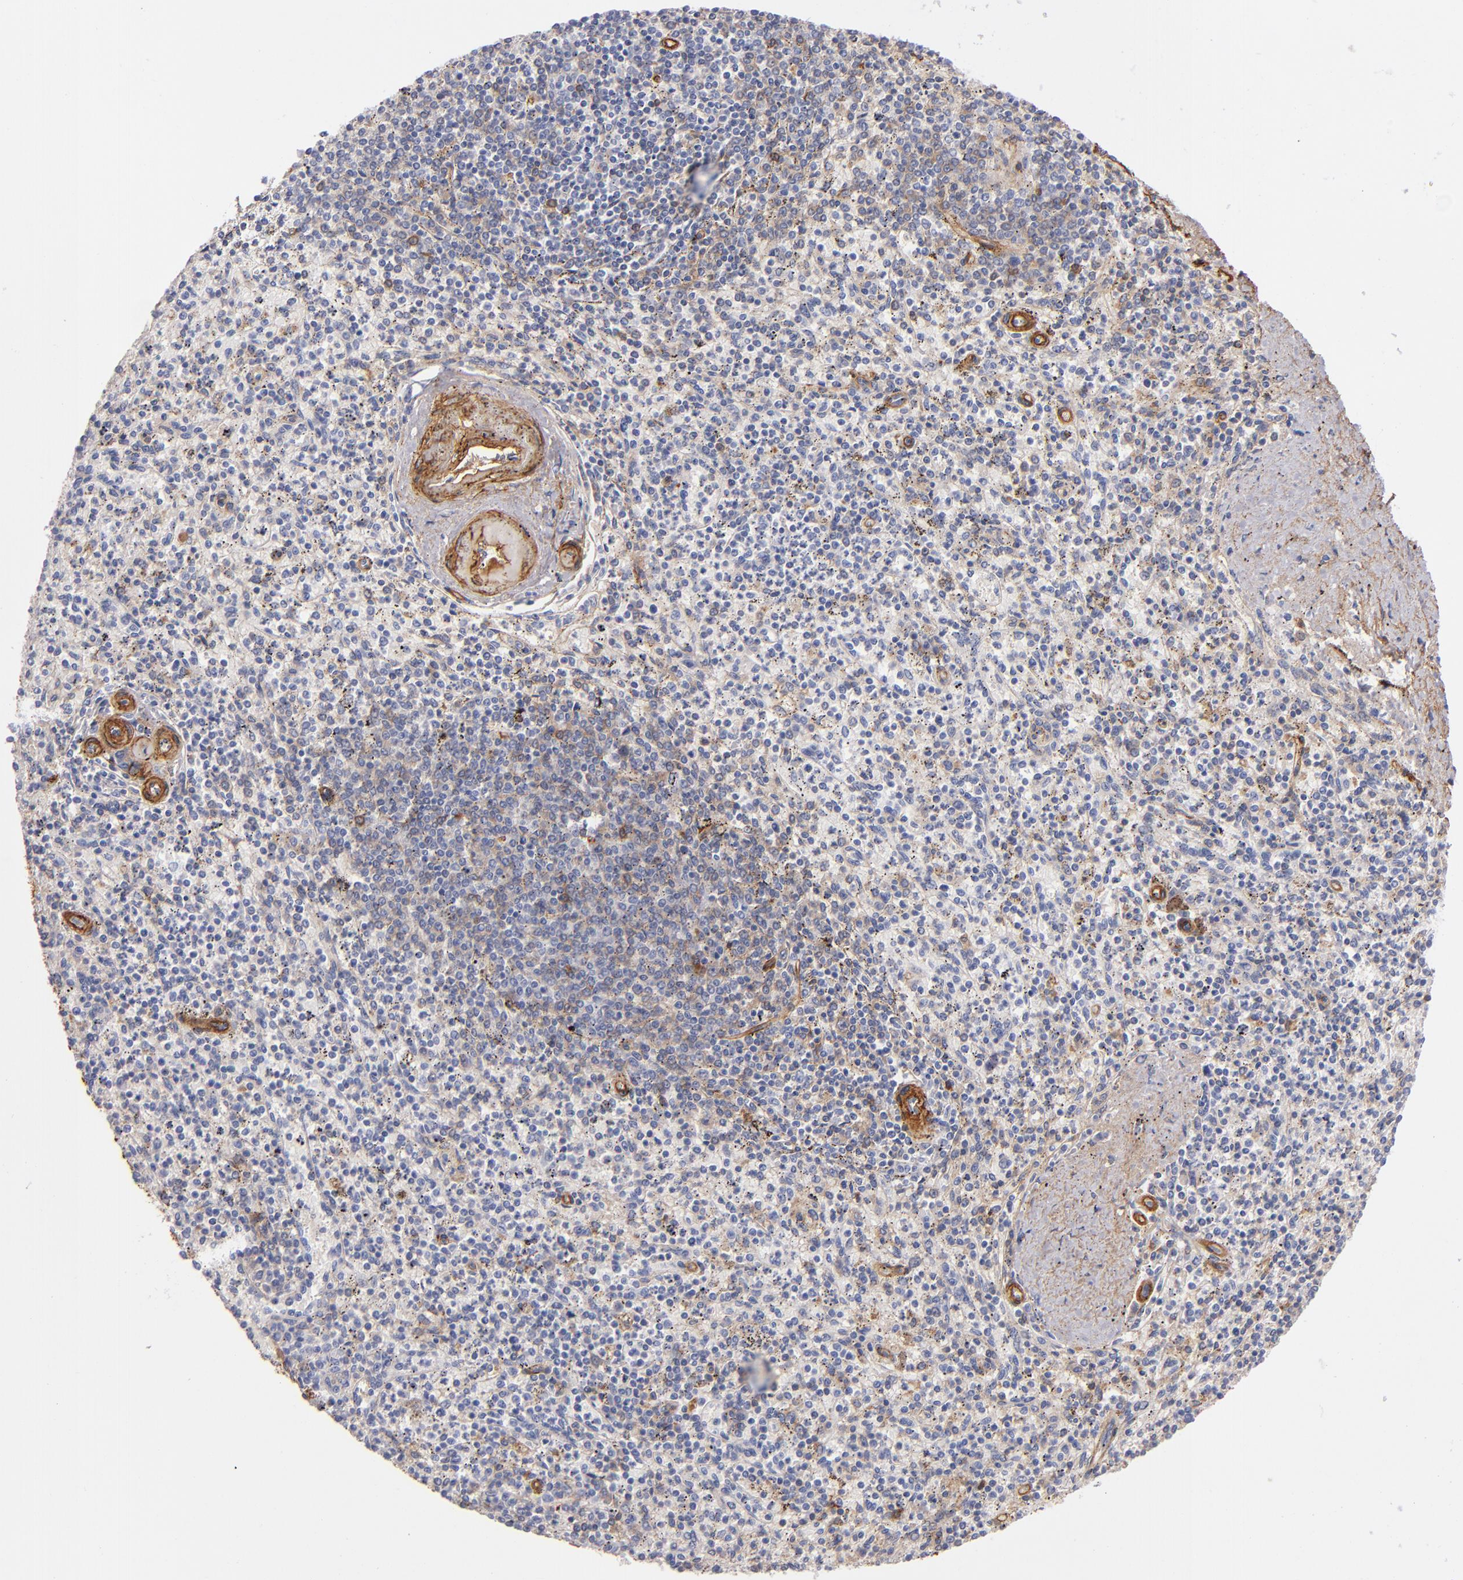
{"staining": {"intensity": "negative", "quantity": "none", "location": "none"}, "tissue": "spleen", "cell_type": "Cells in red pulp", "image_type": "normal", "snomed": [{"axis": "morphology", "description": "Normal tissue, NOS"}, {"axis": "topography", "description": "Spleen"}], "caption": "Spleen stained for a protein using IHC shows no positivity cells in red pulp.", "gene": "LAMC1", "patient": {"sex": "male", "age": 72}}